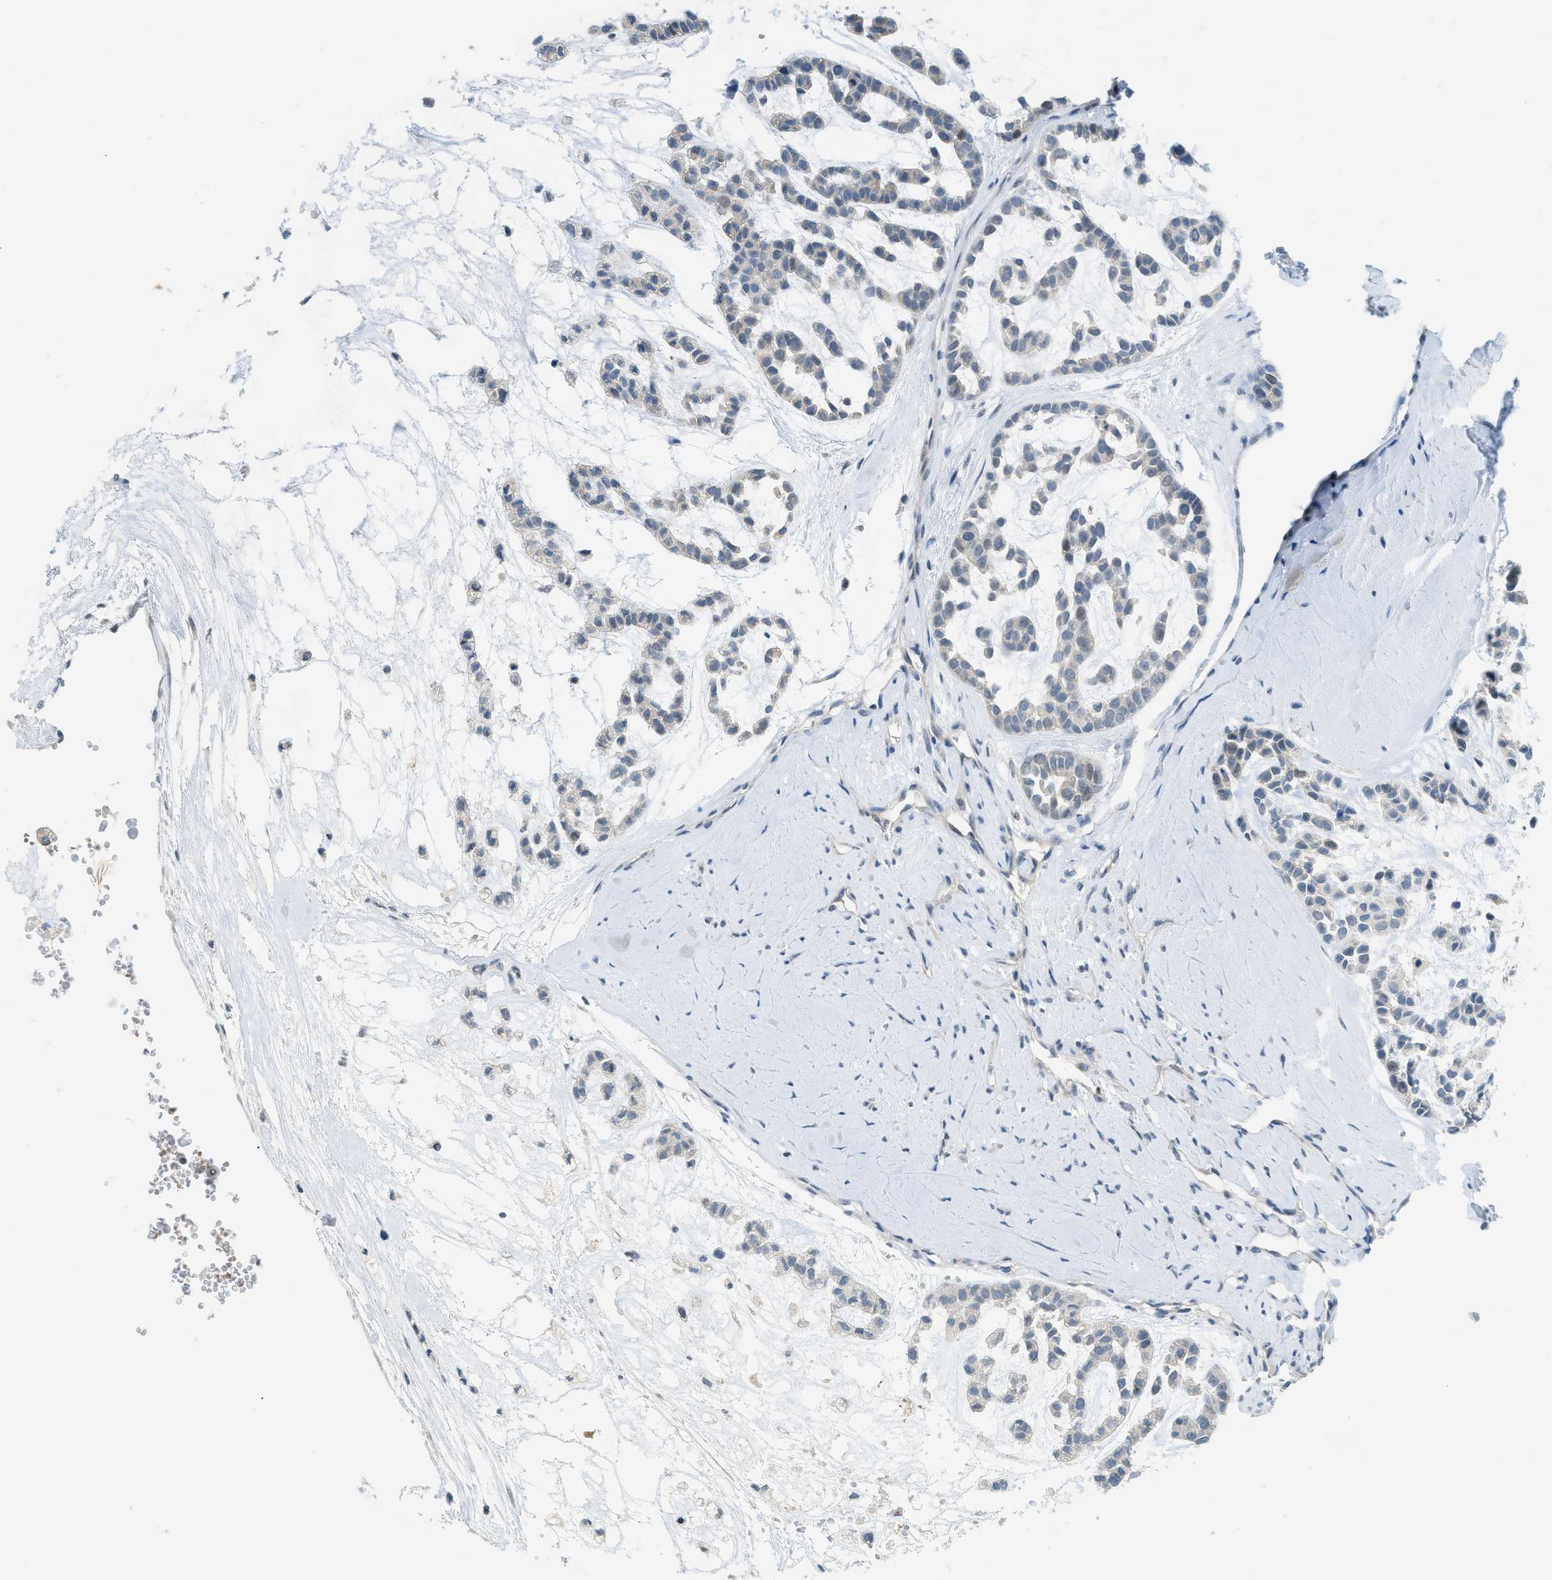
{"staining": {"intensity": "weak", "quantity": "<25%", "location": "cytoplasmic/membranous"}, "tissue": "head and neck cancer", "cell_type": "Tumor cells", "image_type": "cancer", "snomed": [{"axis": "morphology", "description": "Adenocarcinoma, NOS"}, {"axis": "morphology", "description": "Adenoma, NOS"}, {"axis": "topography", "description": "Head-Neck"}], "caption": "Immunohistochemistry of head and neck cancer (adenoma) displays no expression in tumor cells. (DAB IHC visualized using brightfield microscopy, high magnification).", "gene": "TXNDC2", "patient": {"sex": "female", "age": 55}}